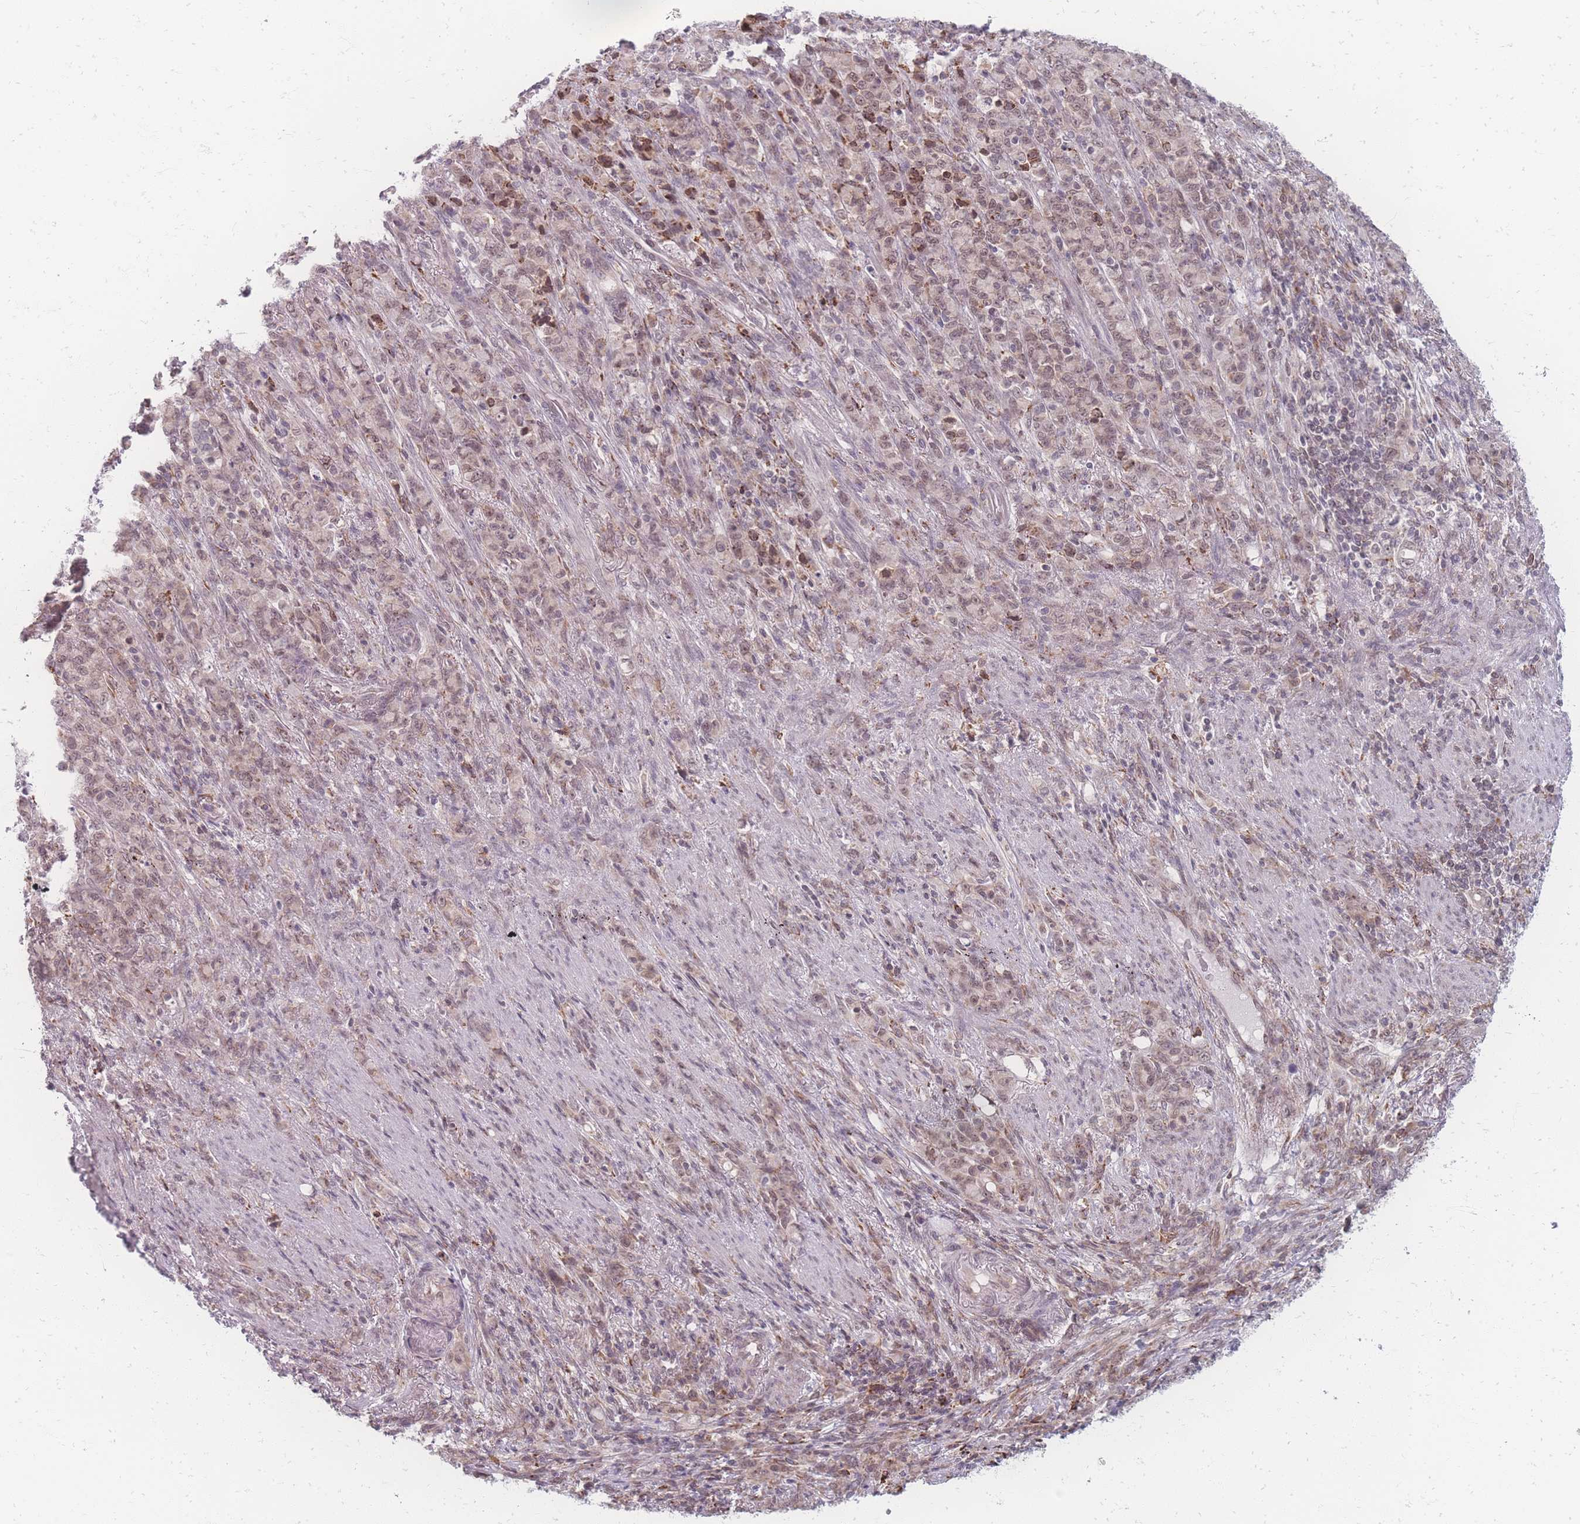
{"staining": {"intensity": "weak", "quantity": "25%-75%", "location": "nuclear"}, "tissue": "stomach cancer", "cell_type": "Tumor cells", "image_type": "cancer", "snomed": [{"axis": "morphology", "description": "Adenocarcinoma, NOS"}, {"axis": "topography", "description": "Stomach"}], "caption": "Weak nuclear staining is appreciated in approximately 25%-75% of tumor cells in adenocarcinoma (stomach).", "gene": "ZC3H13", "patient": {"sex": "female", "age": 79}}